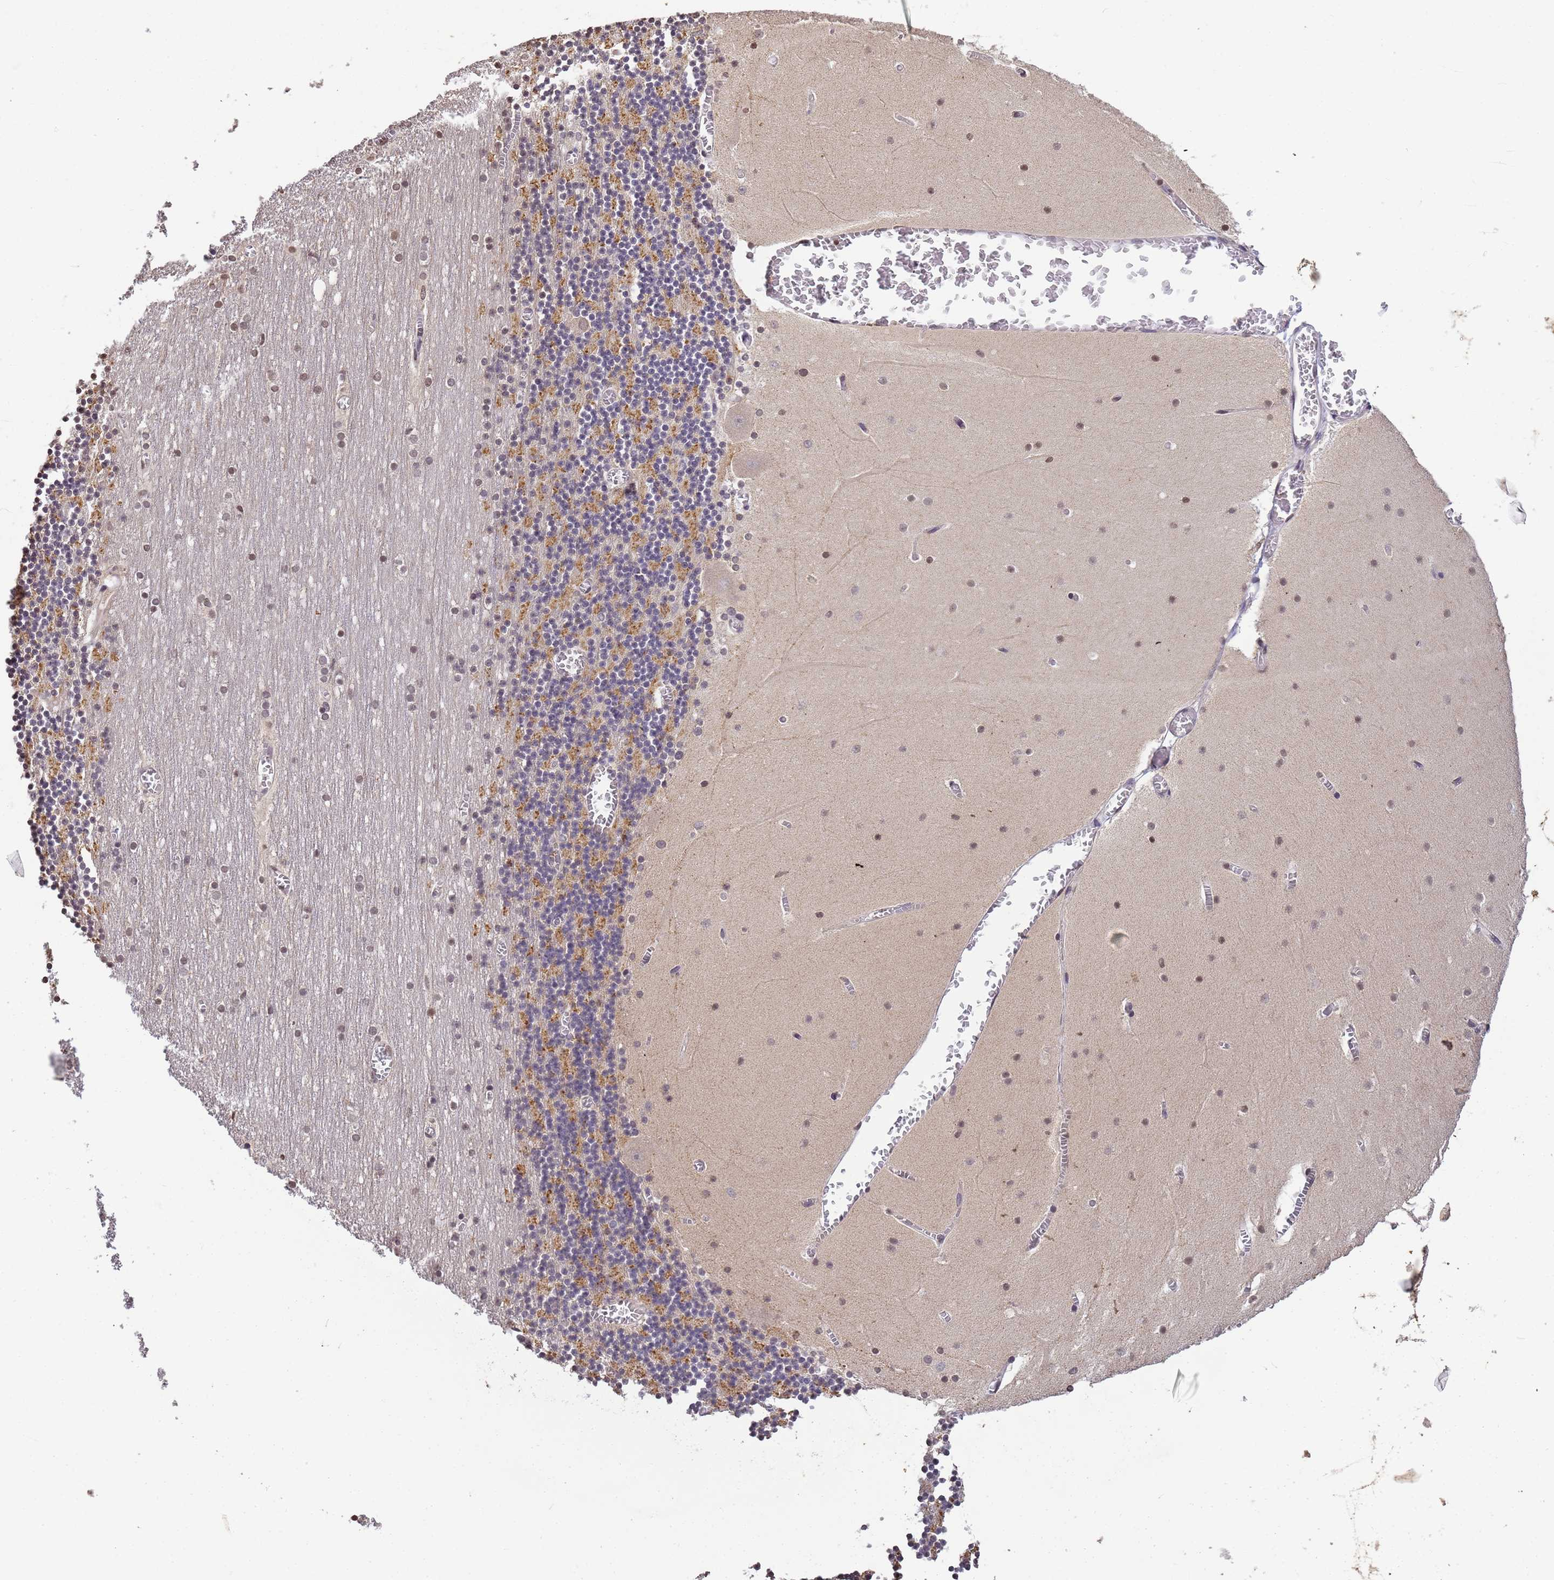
{"staining": {"intensity": "weak", "quantity": "25%-75%", "location": "cytoplasmic/membranous"}, "tissue": "cerebellum", "cell_type": "Cells in granular layer", "image_type": "normal", "snomed": [{"axis": "morphology", "description": "Normal tissue, NOS"}, {"axis": "topography", "description": "Cerebellum"}], "caption": "The photomicrograph displays a brown stain indicating the presence of a protein in the cytoplasmic/membranous of cells in granular layer in cerebellum. (DAB = brown stain, brightfield microscopy at high magnification).", "gene": "MYL7", "patient": {"sex": "female", "age": 28}}